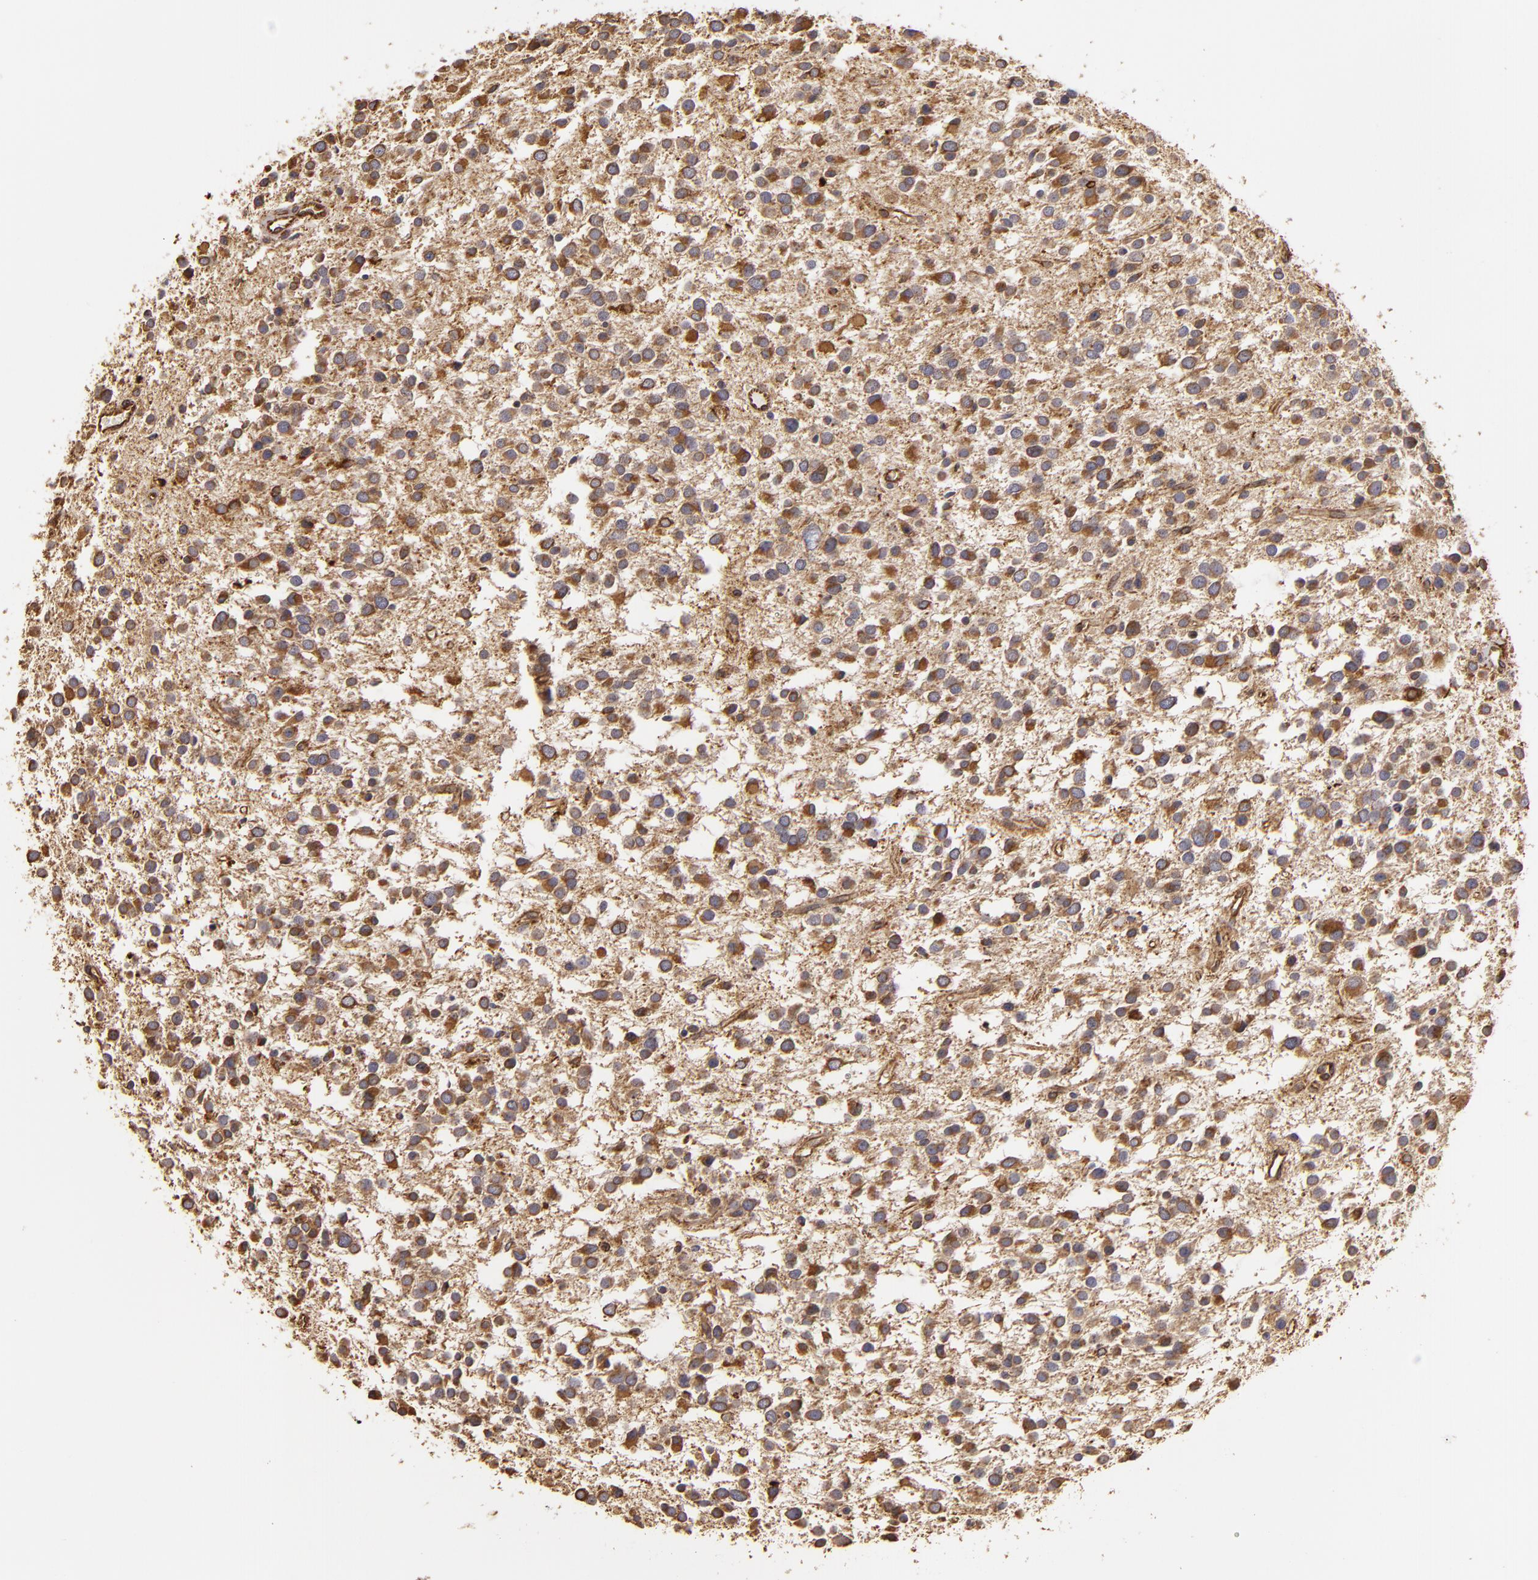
{"staining": {"intensity": "strong", "quantity": ">75%", "location": "cytoplasmic/membranous"}, "tissue": "glioma", "cell_type": "Tumor cells", "image_type": "cancer", "snomed": [{"axis": "morphology", "description": "Glioma, malignant, Low grade"}, {"axis": "topography", "description": "Brain"}], "caption": "DAB immunohistochemical staining of glioma exhibits strong cytoplasmic/membranous protein positivity in about >75% of tumor cells. (IHC, brightfield microscopy, high magnification).", "gene": "CYB5R3", "patient": {"sex": "female", "age": 36}}